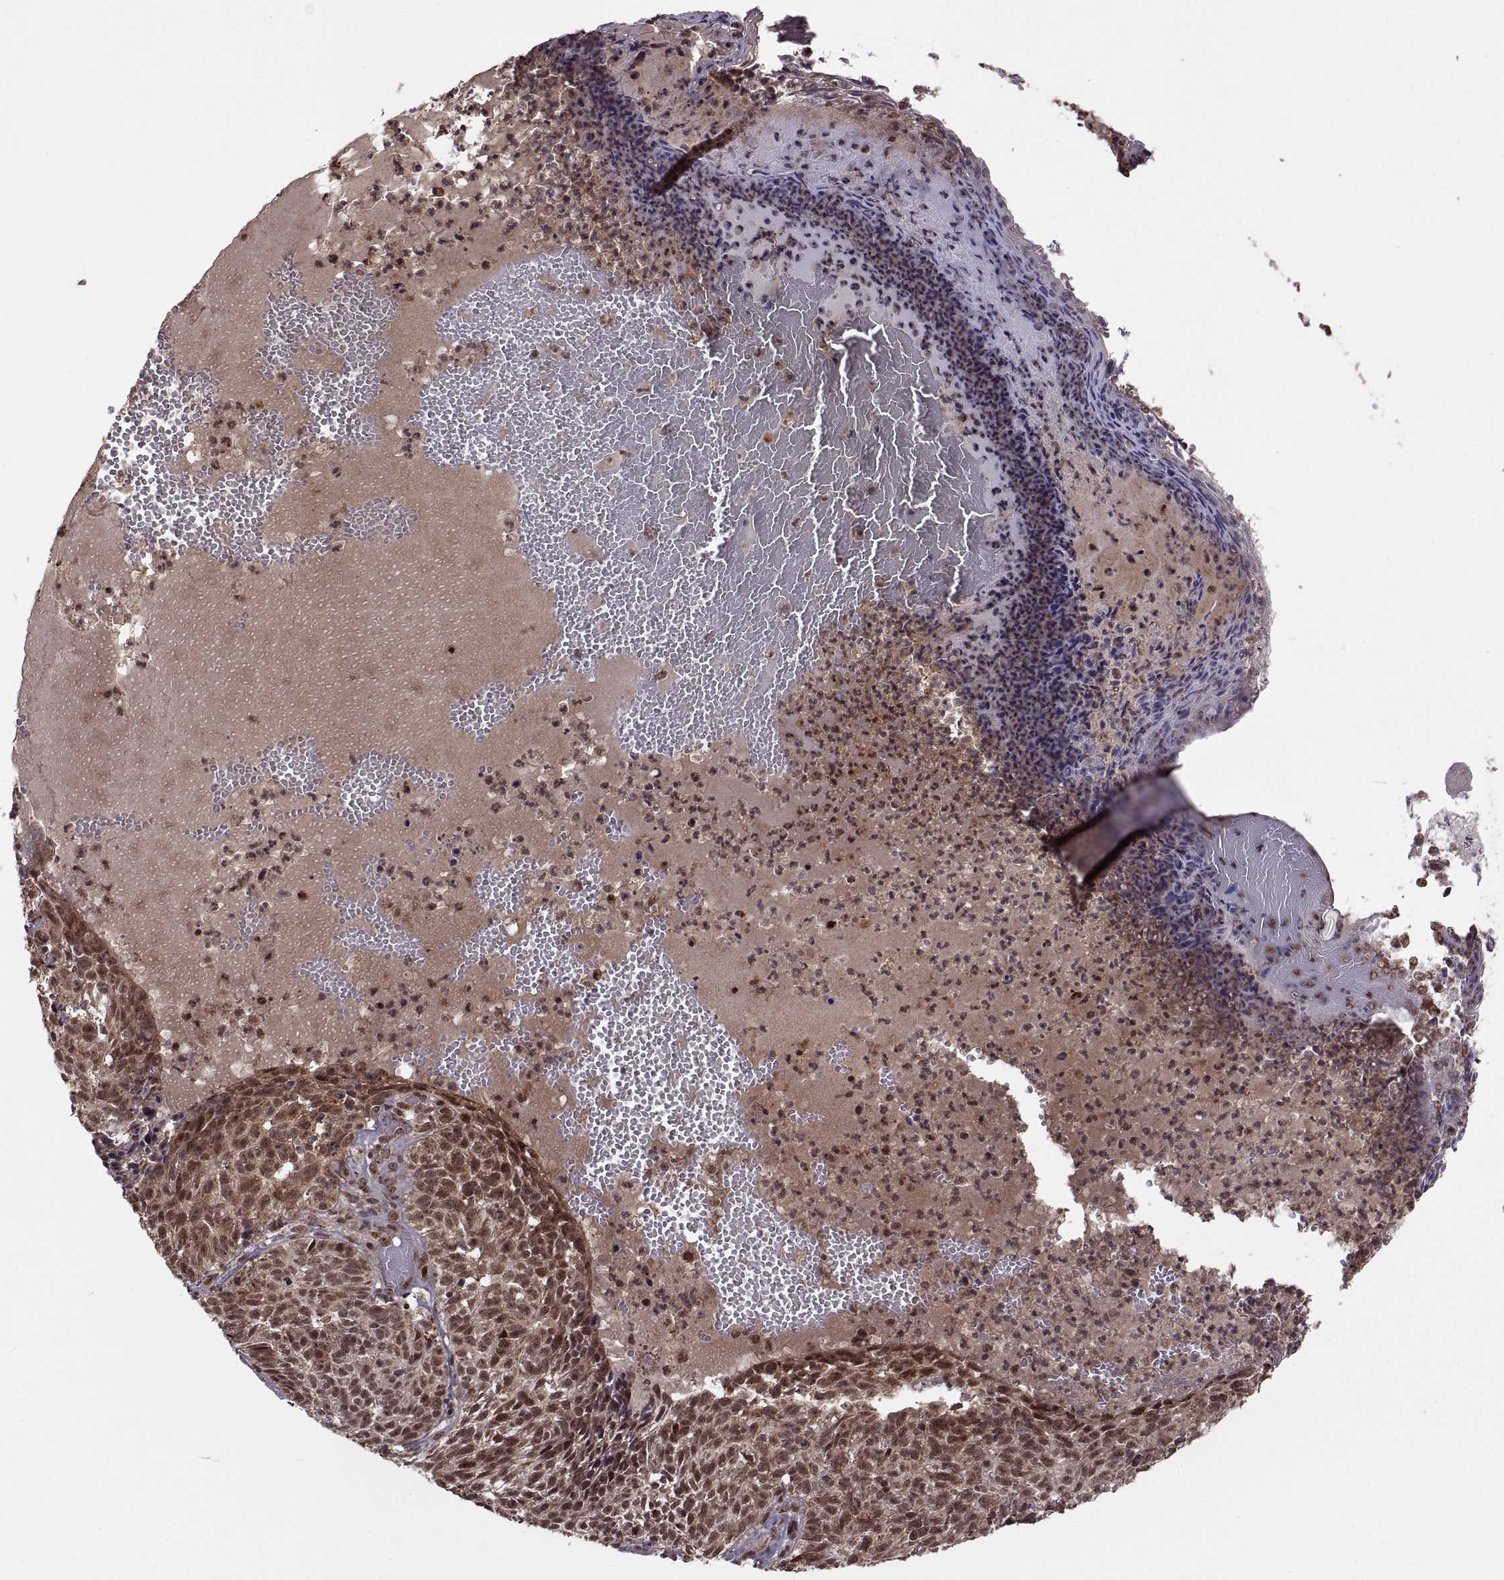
{"staining": {"intensity": "moderate", "quantity": ">75%", "location": "nuclear"}, "tissue": "skin cancer", "cell_type": "Tumor cells", "image_type": "cancer", "snomed": [{"axis": "morphology", "description": "Basal cell carcinoma"}, {"axis": "topography", "description": "Skin"}], "caption": "This micrograph shows skin basal cell carcinoma stained with immunohistochemistry (IHC) to label a protein in brown. The nuclear of tumor cells show moderate positivity for the protein. Nuclei are counter-stained blue.", "gene": "PTOV1", "patient": {"sex": "male", "age": 90}}